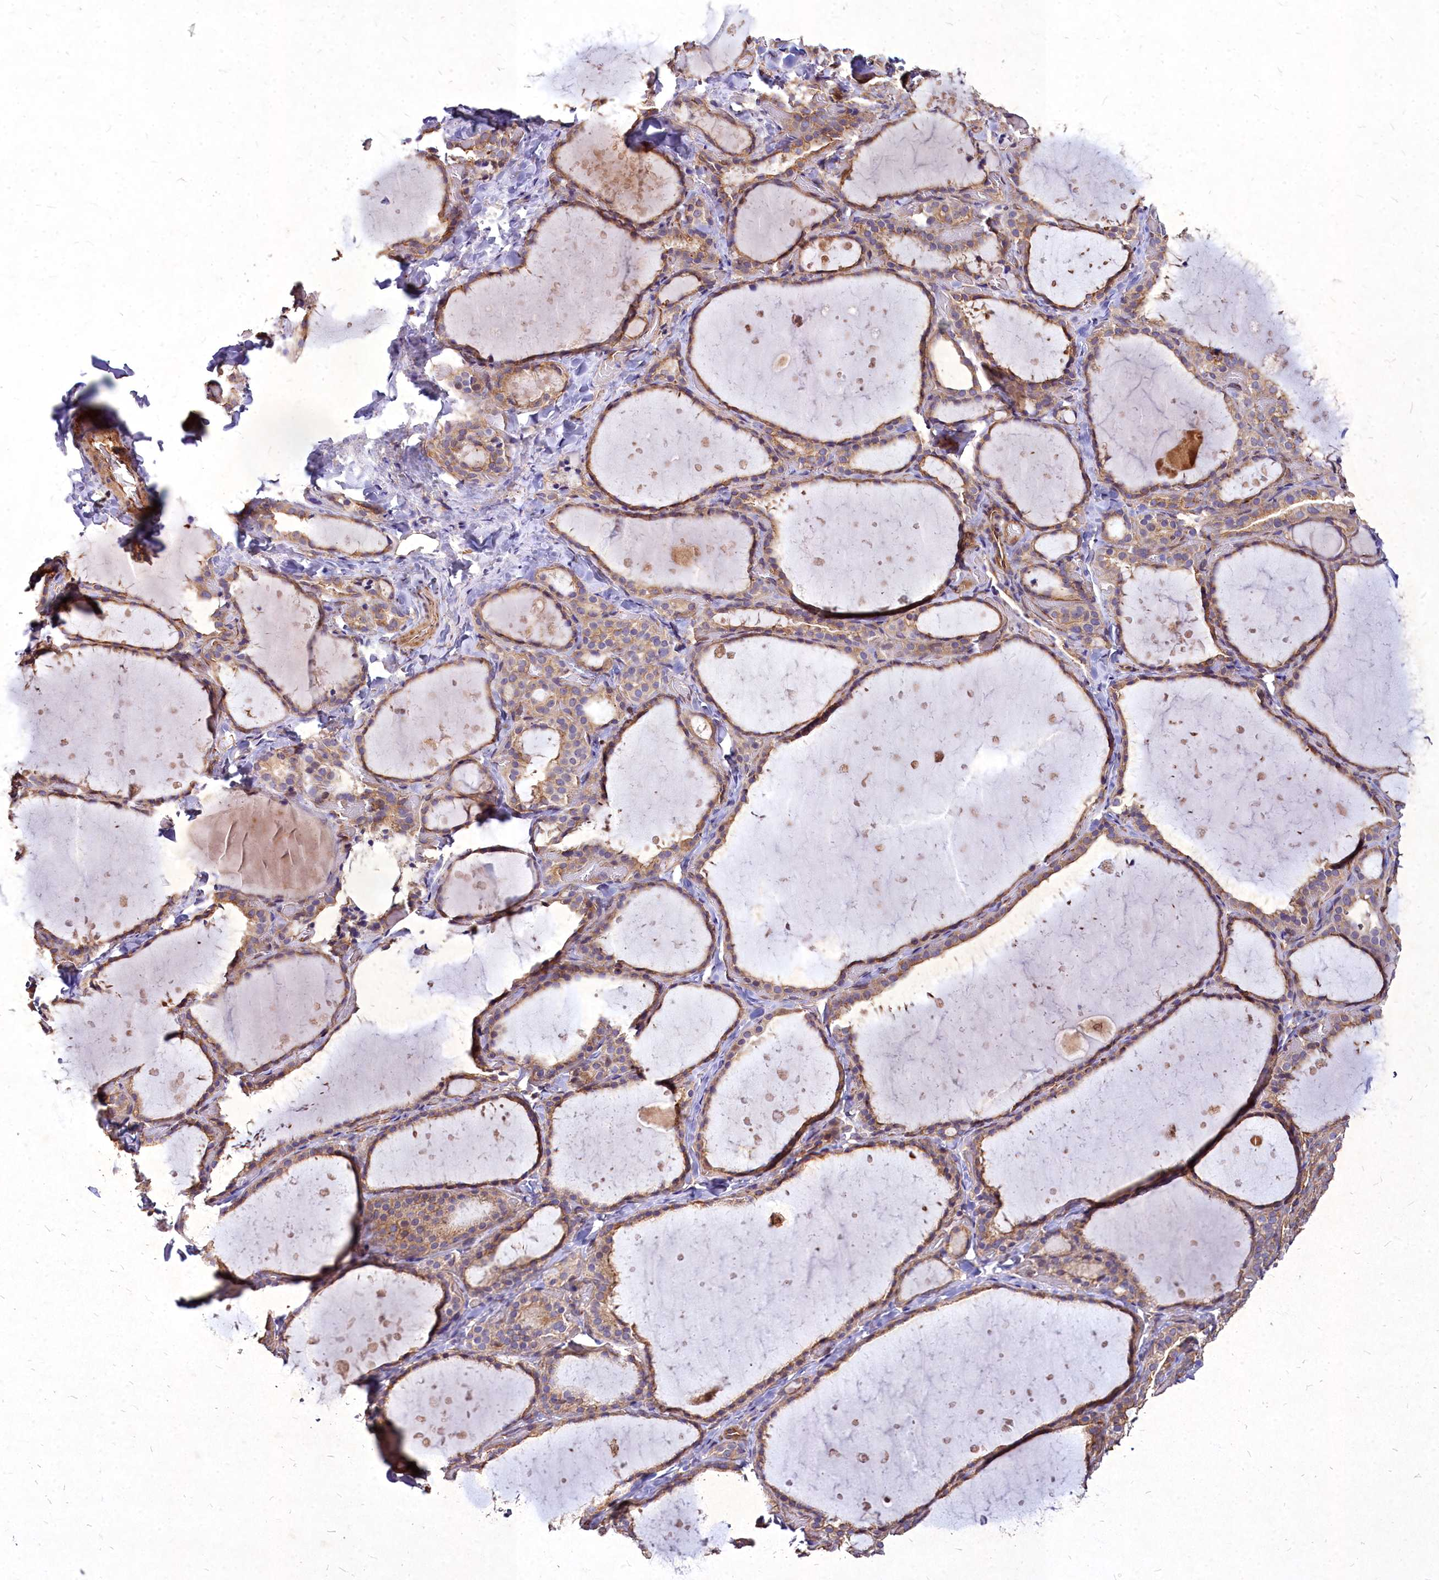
{"staining": {"intensity": "moderate", "quantity": ">75%", "location": "cytoplasmic/membranous"}, "tissue": "thyroid gland", "cell_type": "Glandular cells", "image_type": "normal", "snomed": [{"axis": "morphology", "description": "Normal tissue, NOS"}, {"axis": "topography", "description": "Thyroid gland"}], "caption": "The immunohistochemical stain shows moderate cytoplasmic/membranous positivity in glandular cells of unremarkable thyroid gland. Using DAB (brown) and hematoxylin (blue) stains, captured at high magnification using brightfield microscopy.", "gene": "SKA1", "patient": {"sex": "female", "age": 44}}